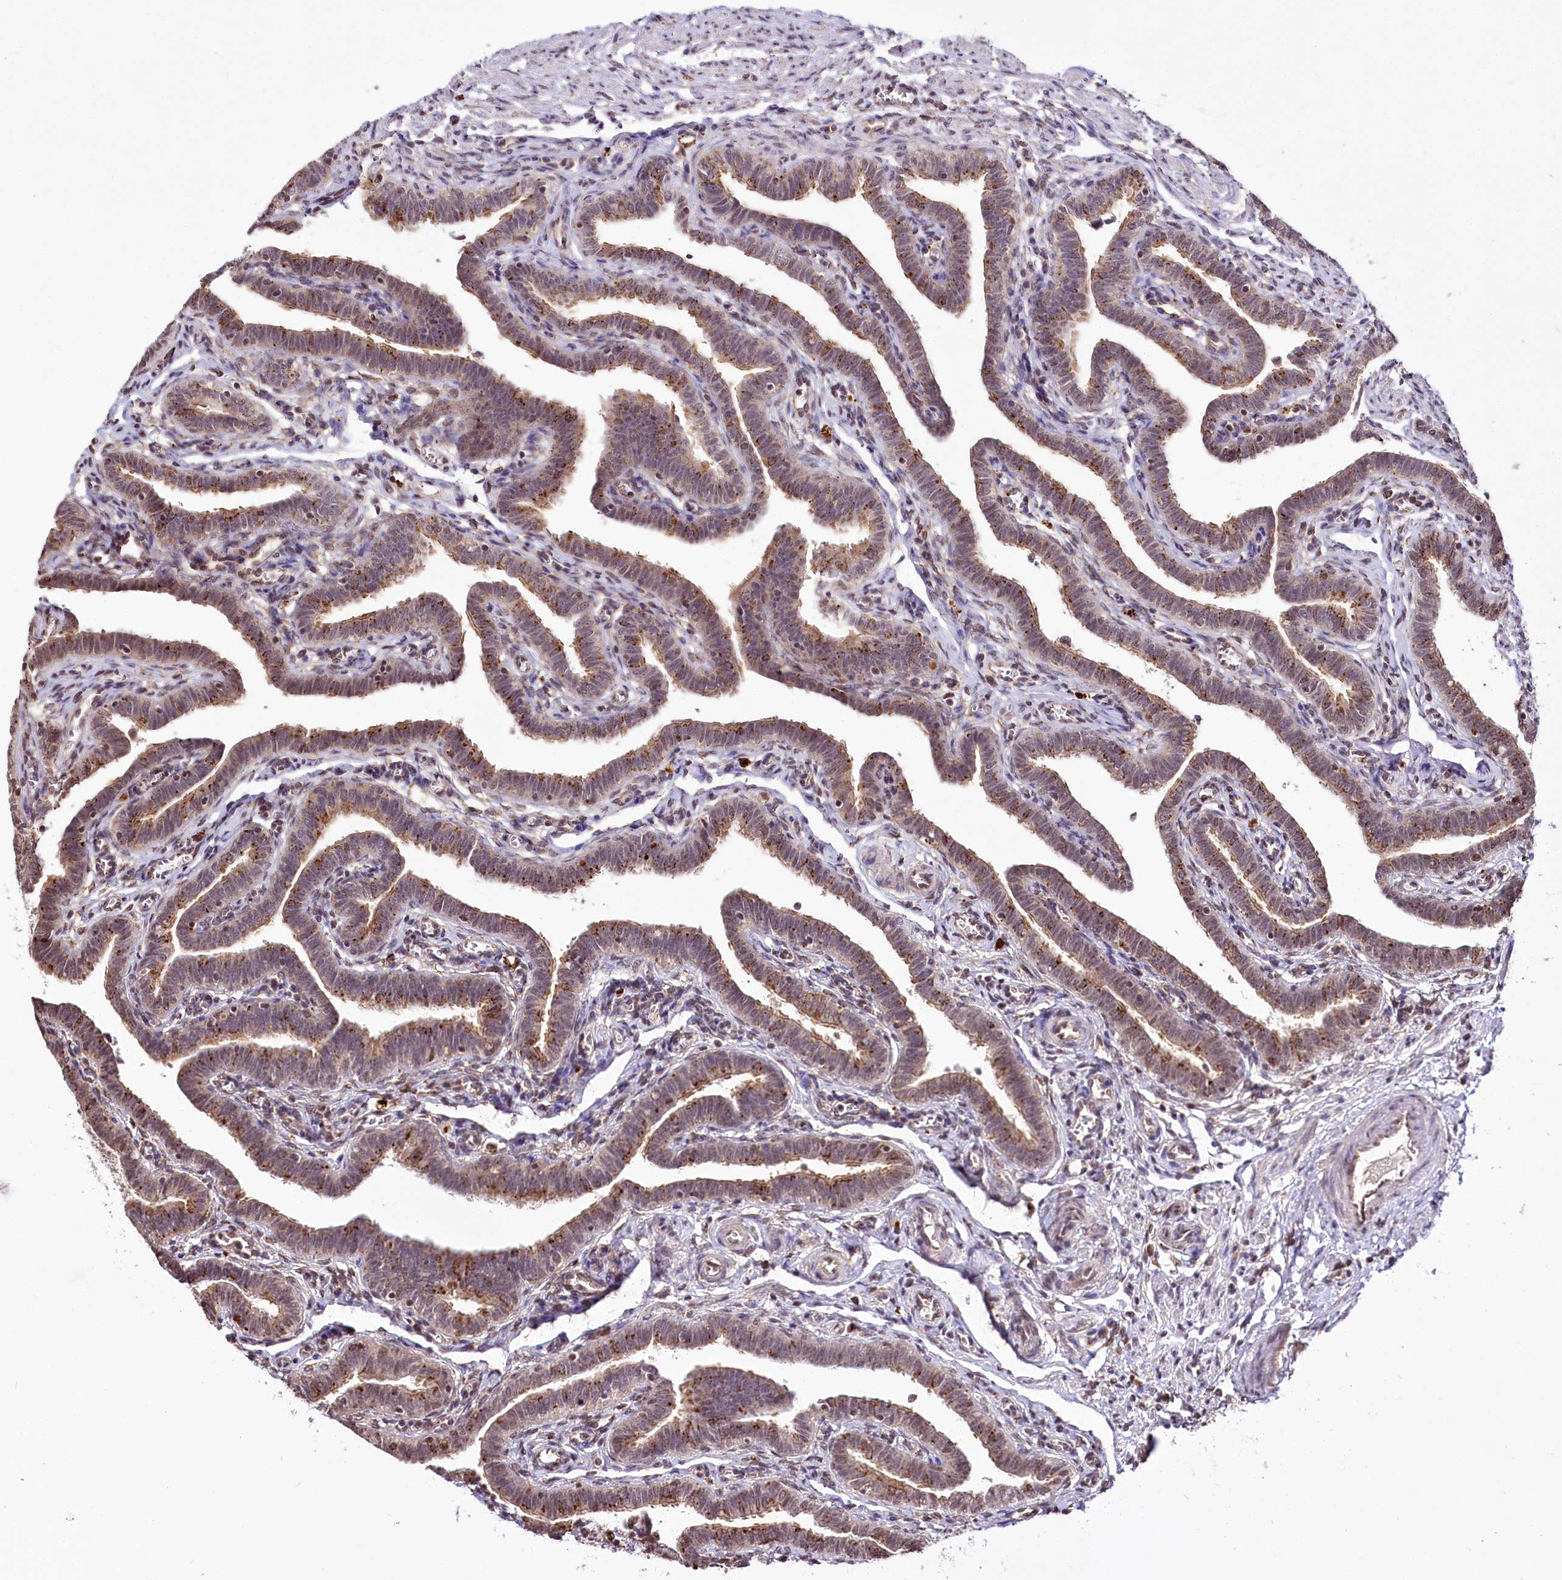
{"staining": {"intensity": "moderate", "quantity": "25%-75%", "location": "cytoplasmic/membranous"}, "tissue": "fallopian tube", "cell_type": "Glandular cells", "image_type": "normal", "snomed": [{"axis": "morphology", "description": "Normal tissue, NOS"}, {"axis": "topography", "description": "Fallopian tube"}], "caption": "A high-resolution photomicrograph shows immunohistochemistry staining of benign fallopian tube, which reveals moderate cytoplasmic/membranous expression in about 25%-75% of glandular cells.", "gene": "HOXC8", "patient": {"sex": "female", "age": 36}}